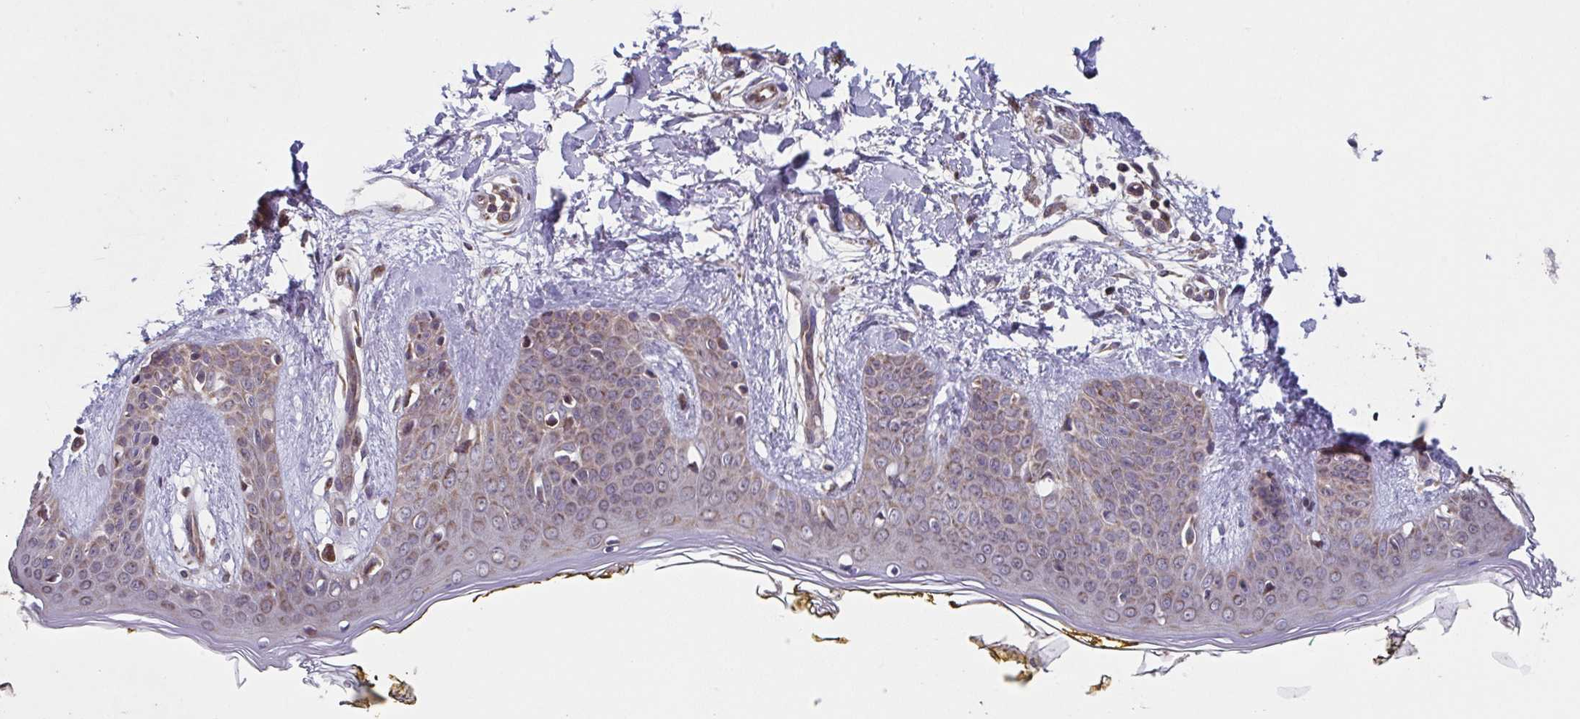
{"staining": {"intensity": "weak", "quantity": "25%-75%", "location": "cytoplasmic/membranous"}, "tissue": "skin", "cell_type": "Fibroblasts", "image_type": "normal", "snomed": [{"axis": "morphology", "description": "Normal tissue, NOS"}, {"axis": "topography", "description": "Skin"}], "caption": "Immunohistochemistry of normal human skin shows low levels of weak cytoplasmic/membranous positivity in about 25%-75% of fibroblasts.", "gene": "TTC19", "patient": {"sex": "female", "age": 34}}